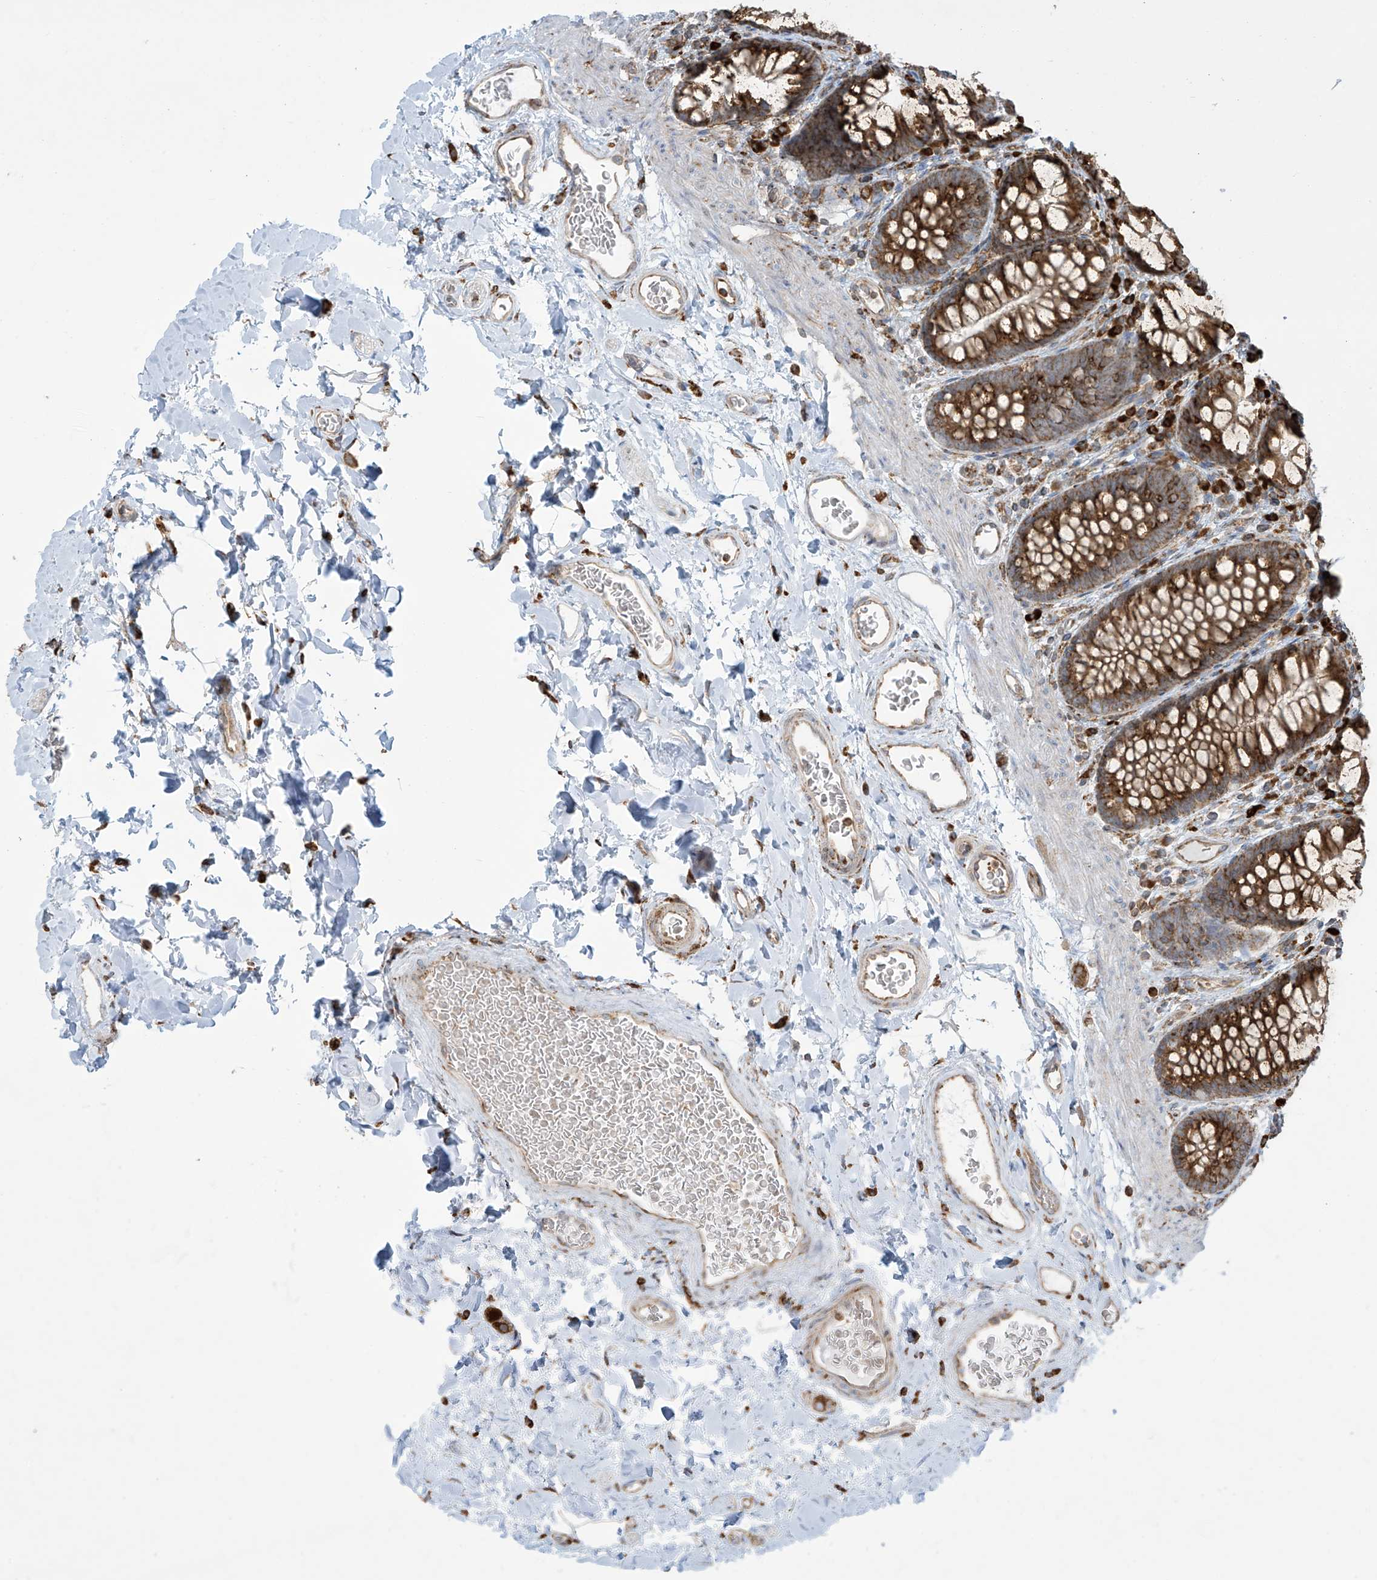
{"staining": {"intensity": "weak", "quantity": ">75%", "location": "cytoplasmic/membranous"}, "tissue": "colon", "cell_type": "Endothelial cells", "image_type": "normal", "snomed": [{"axis": "morphology", "description": "Normal tissue, NOS"}, {"axis": "topography", "description": "Colon"}], "caption": "Brown immunohistochemical staining in benign colon displays weak cytoplasmic/membranous expression in approximately >75% of endothelial cells.", "gene": "MX1", "patient": {"sex": "female", "age": 62}}